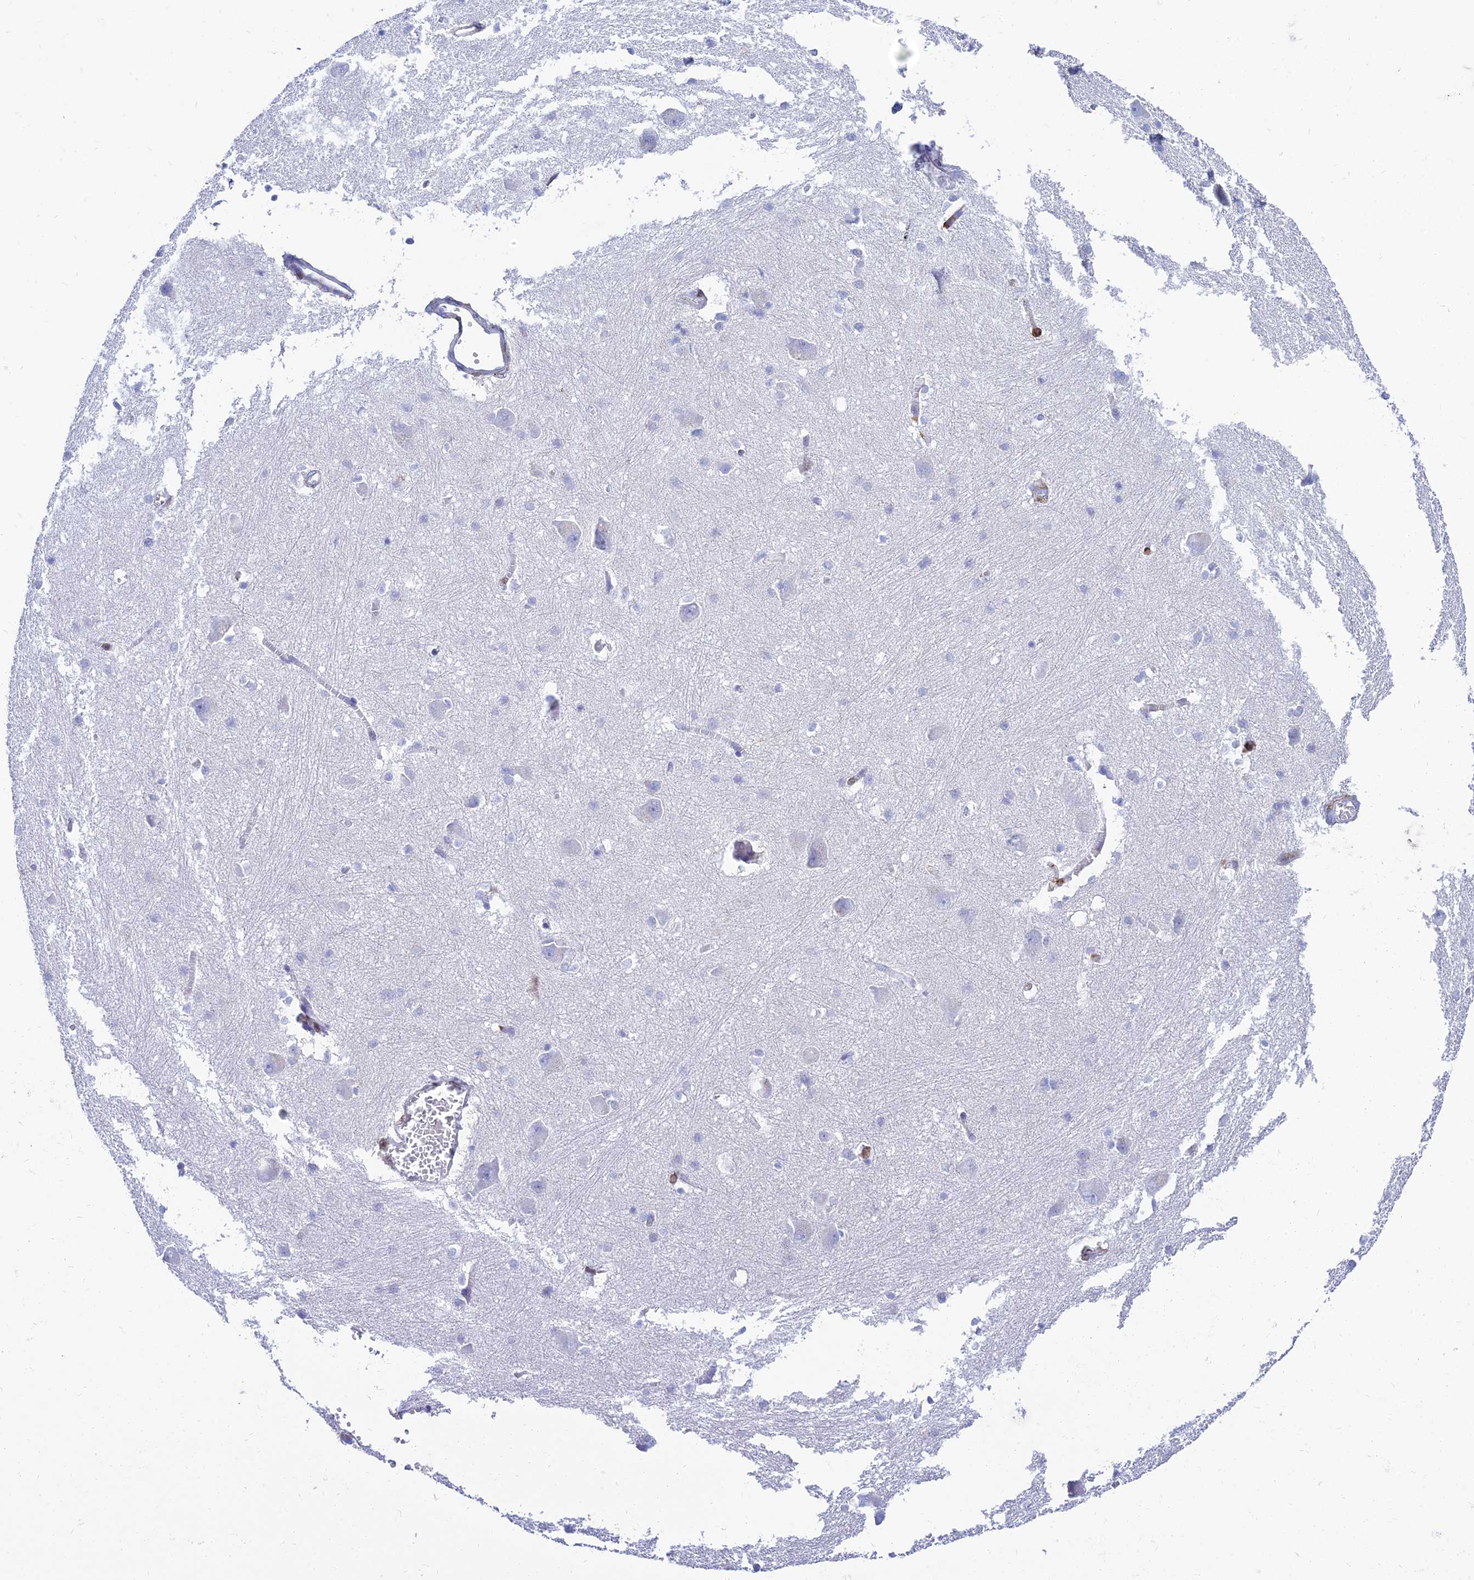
{"staining": {"intensity": "negative", "quantity": "none", "location": "none"}, "tissue": "caudate", "cell_type": "Glial cells", "image_type": "normal", "snomed": [{"axis": "morphology", "description": "Normal tissue, NOS"}, {"axis": "topography", "description": "Lateral ventricle wall"}], "caption": "A high-resolution histopathology image shows IHC staining of unremarkable caudate, which demonstrates no significant positivity in glial cells.", "gene": "SREK1IP1", "patient": {"sex": "male", "age": 37}}